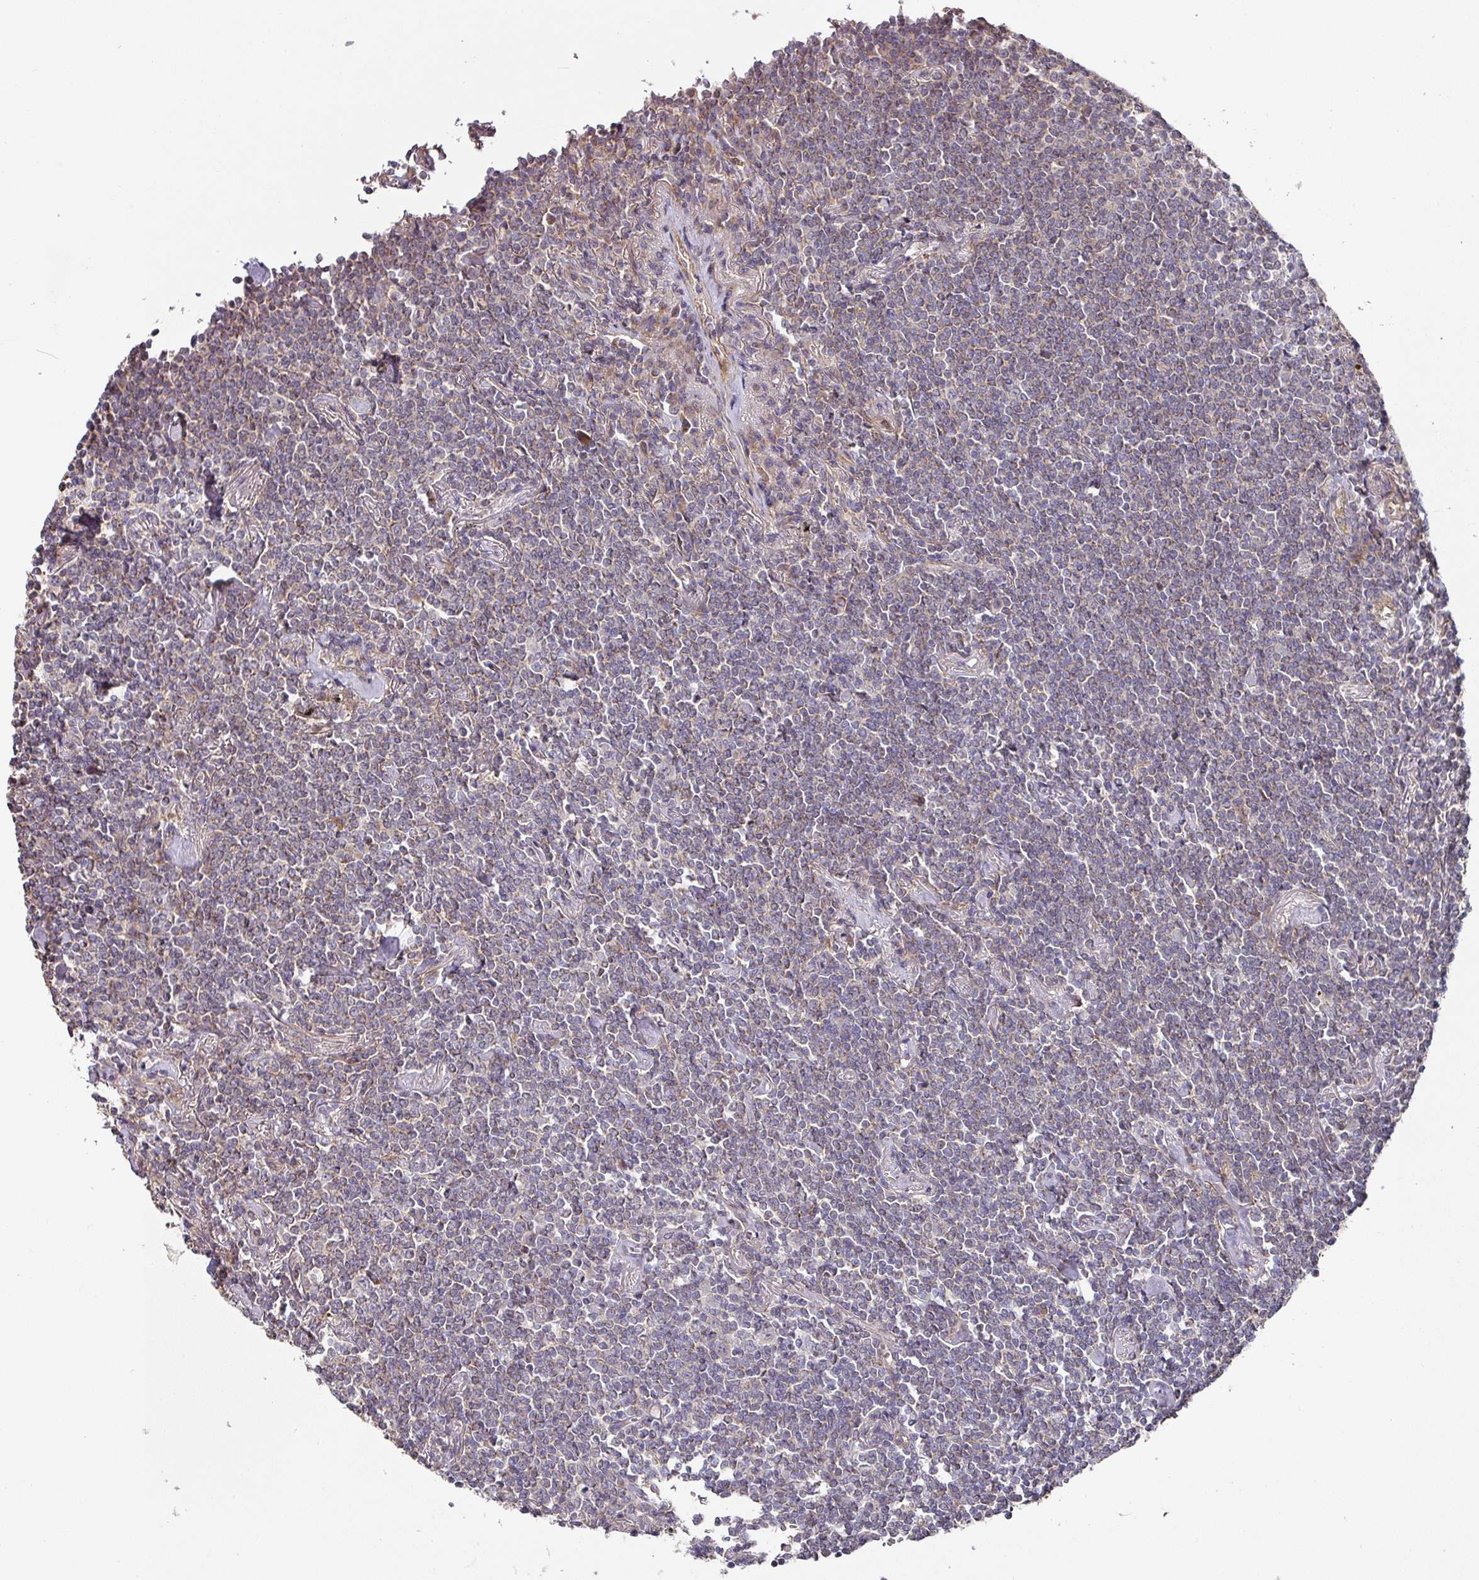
{"staining": {"intensity": "weak", "quantity": "25%-75%", "location": "cytoplasmic/membranous"}, "tissue": "lymphoma", "cell_type": "Tumor cells", "image_type": "cancer", "snomed": [{"axis": "morphology", "description": "Malignant lymphoma, non-Hodgkin's type, Low grade"}, {"axis": "topography", "description": "Lung"}], "caption": "IHC staining of lymphoma, which displays low levels of weak cytoplasmic/membranous positivity in approximately 25%-75% of tumor cells indicating weak cytoplasmic/membranous protein positivity. The staining was performed using DAB (brown) for protein detection and nuclei were counterstained in hematoxylin (blue).", "gene": "STK35", "patient": {"sex": "female", "age": 71}}